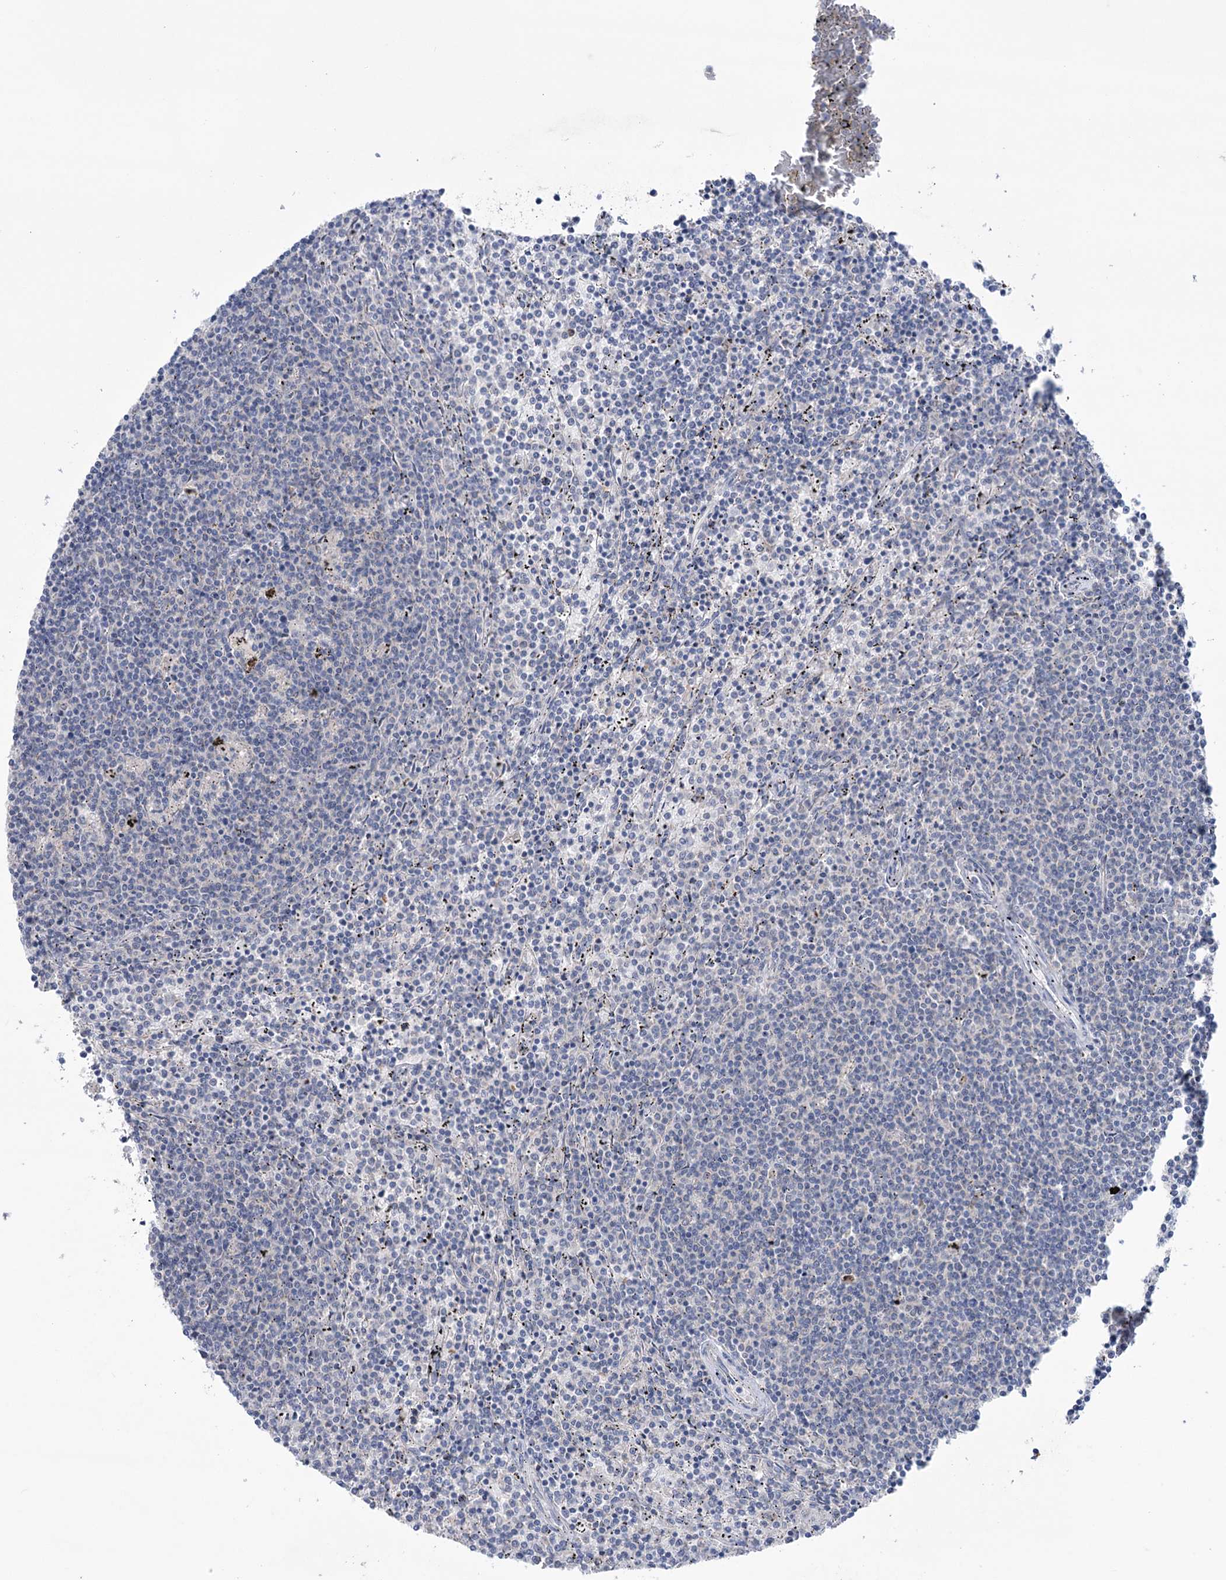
{"staining": {"intensity": "negative", "quantity": "none", "location": "none"}, "tissue": "lymphoma", "cell_type": "Tumor cells", "image_type": "cancer", "snomed": [{"axis": "morphology", "description": "Malignant lymphoma, non-Hodgkin's type, Low grade"}, {"axis": "topography", "description": "Spleen"}], "caption": "The micrograph exhibits no significant positivity in tumor cells of malignant lymphoma, non-Hodgkin's type (low-grade). The staining was performed using DAB (3,3'-diaminobenzidine) to visualize the protein expression in brown, while the nuclei were stained in blue with hematoxylin (Magnification: 20x).", "gene": "MTCH2", "patient": {"sex": "female", "age": 50}}